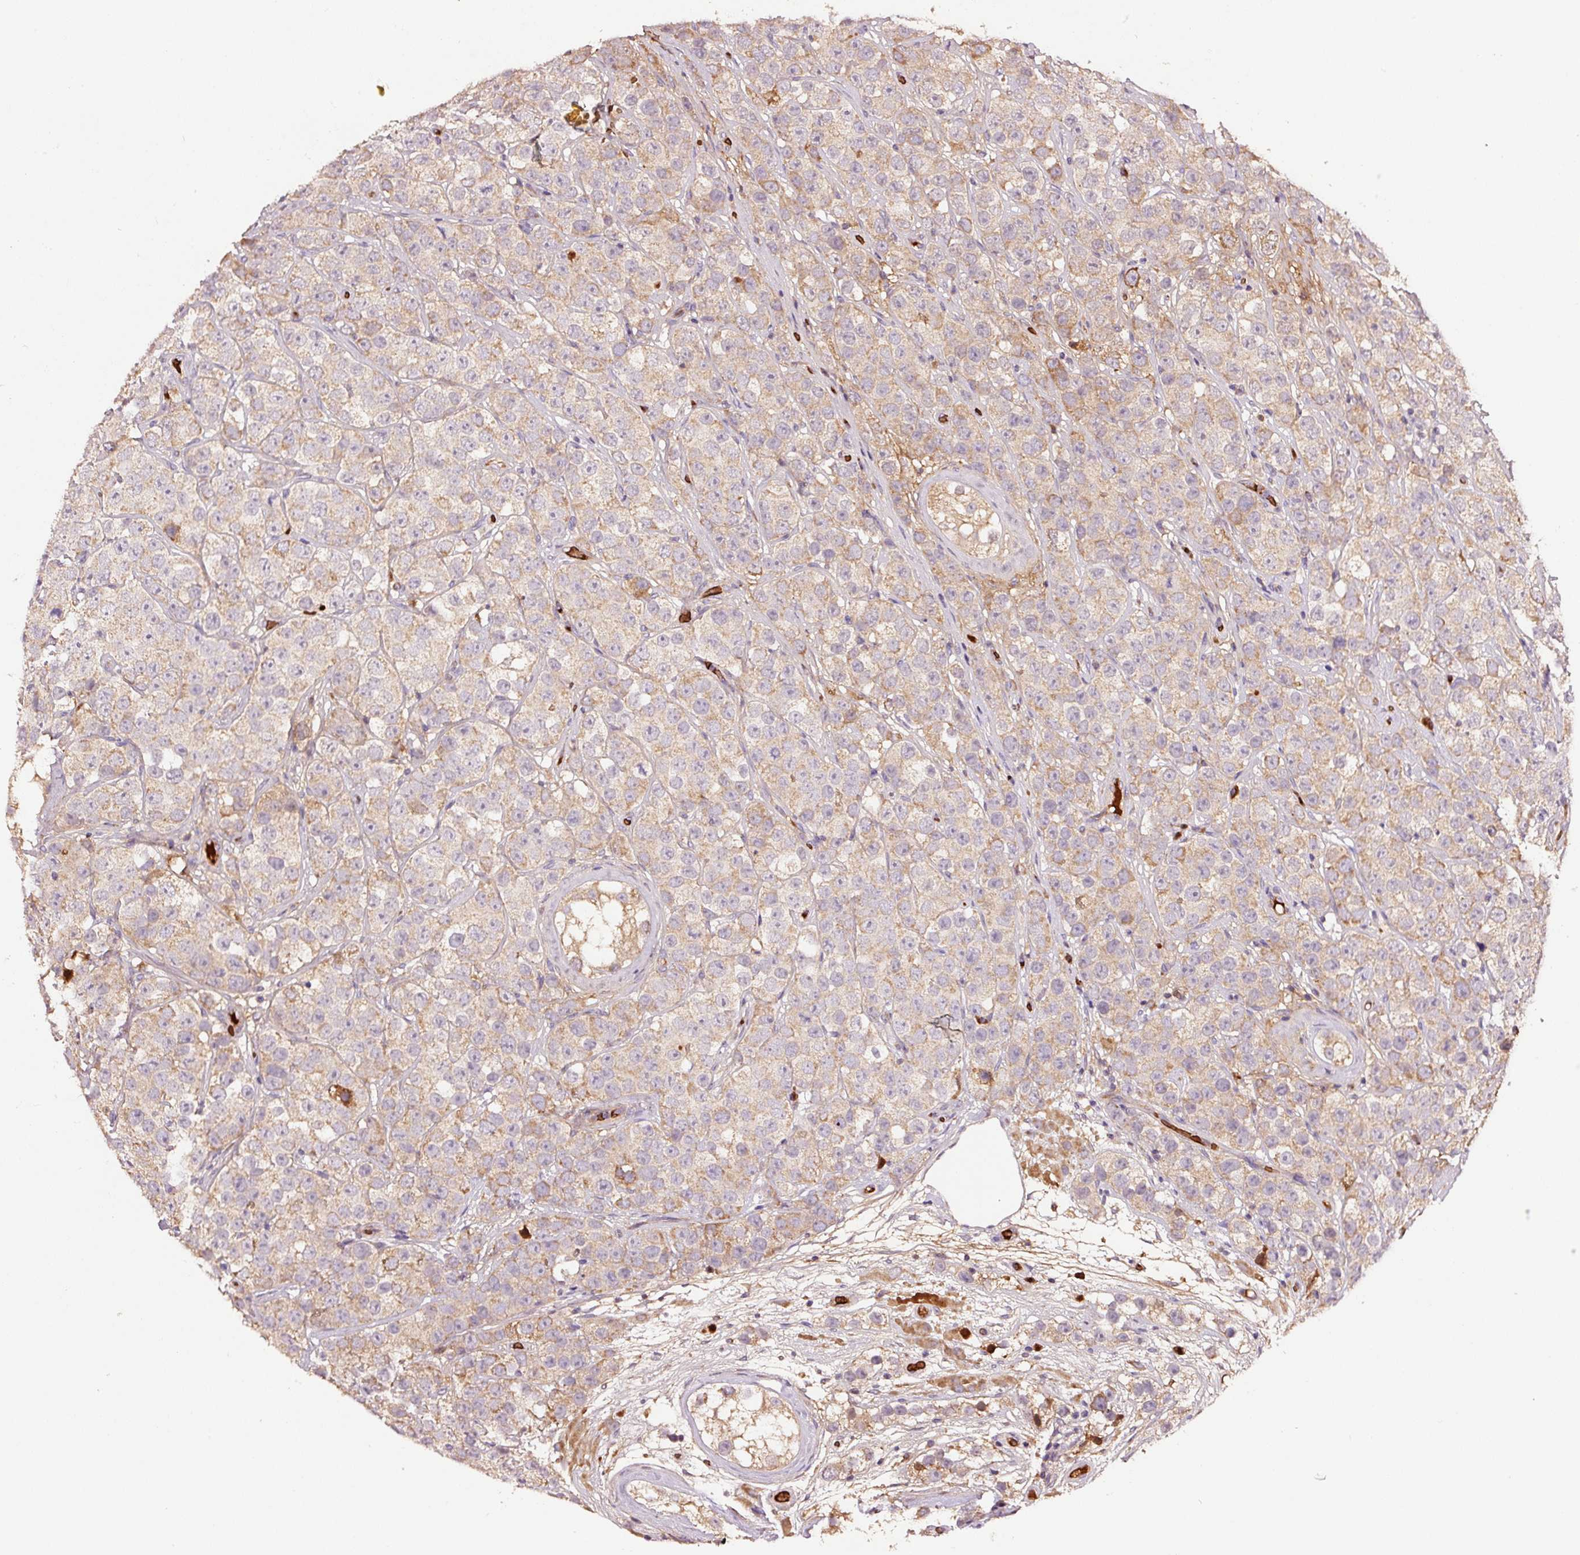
{"staining": {"intensity": "weak", "quantity": ">75%", "location": "cytoplasmic/membranous"}, "tissue": "testis cancer", "cell_type": "Tumor cells", "image_type": "cancer", "snomed": [{"axis": "morphology", "description": "Seminoma, NOS"}, {"axis": "topography", "description": "Testis"}], "caption": "A brown stain labels weak cytoplasmic/membranous positivity of a protein in human testis seminoma tumor cells.", "gene": "PGLYRP2", "patient": {"sex": "male", "age": 28}}